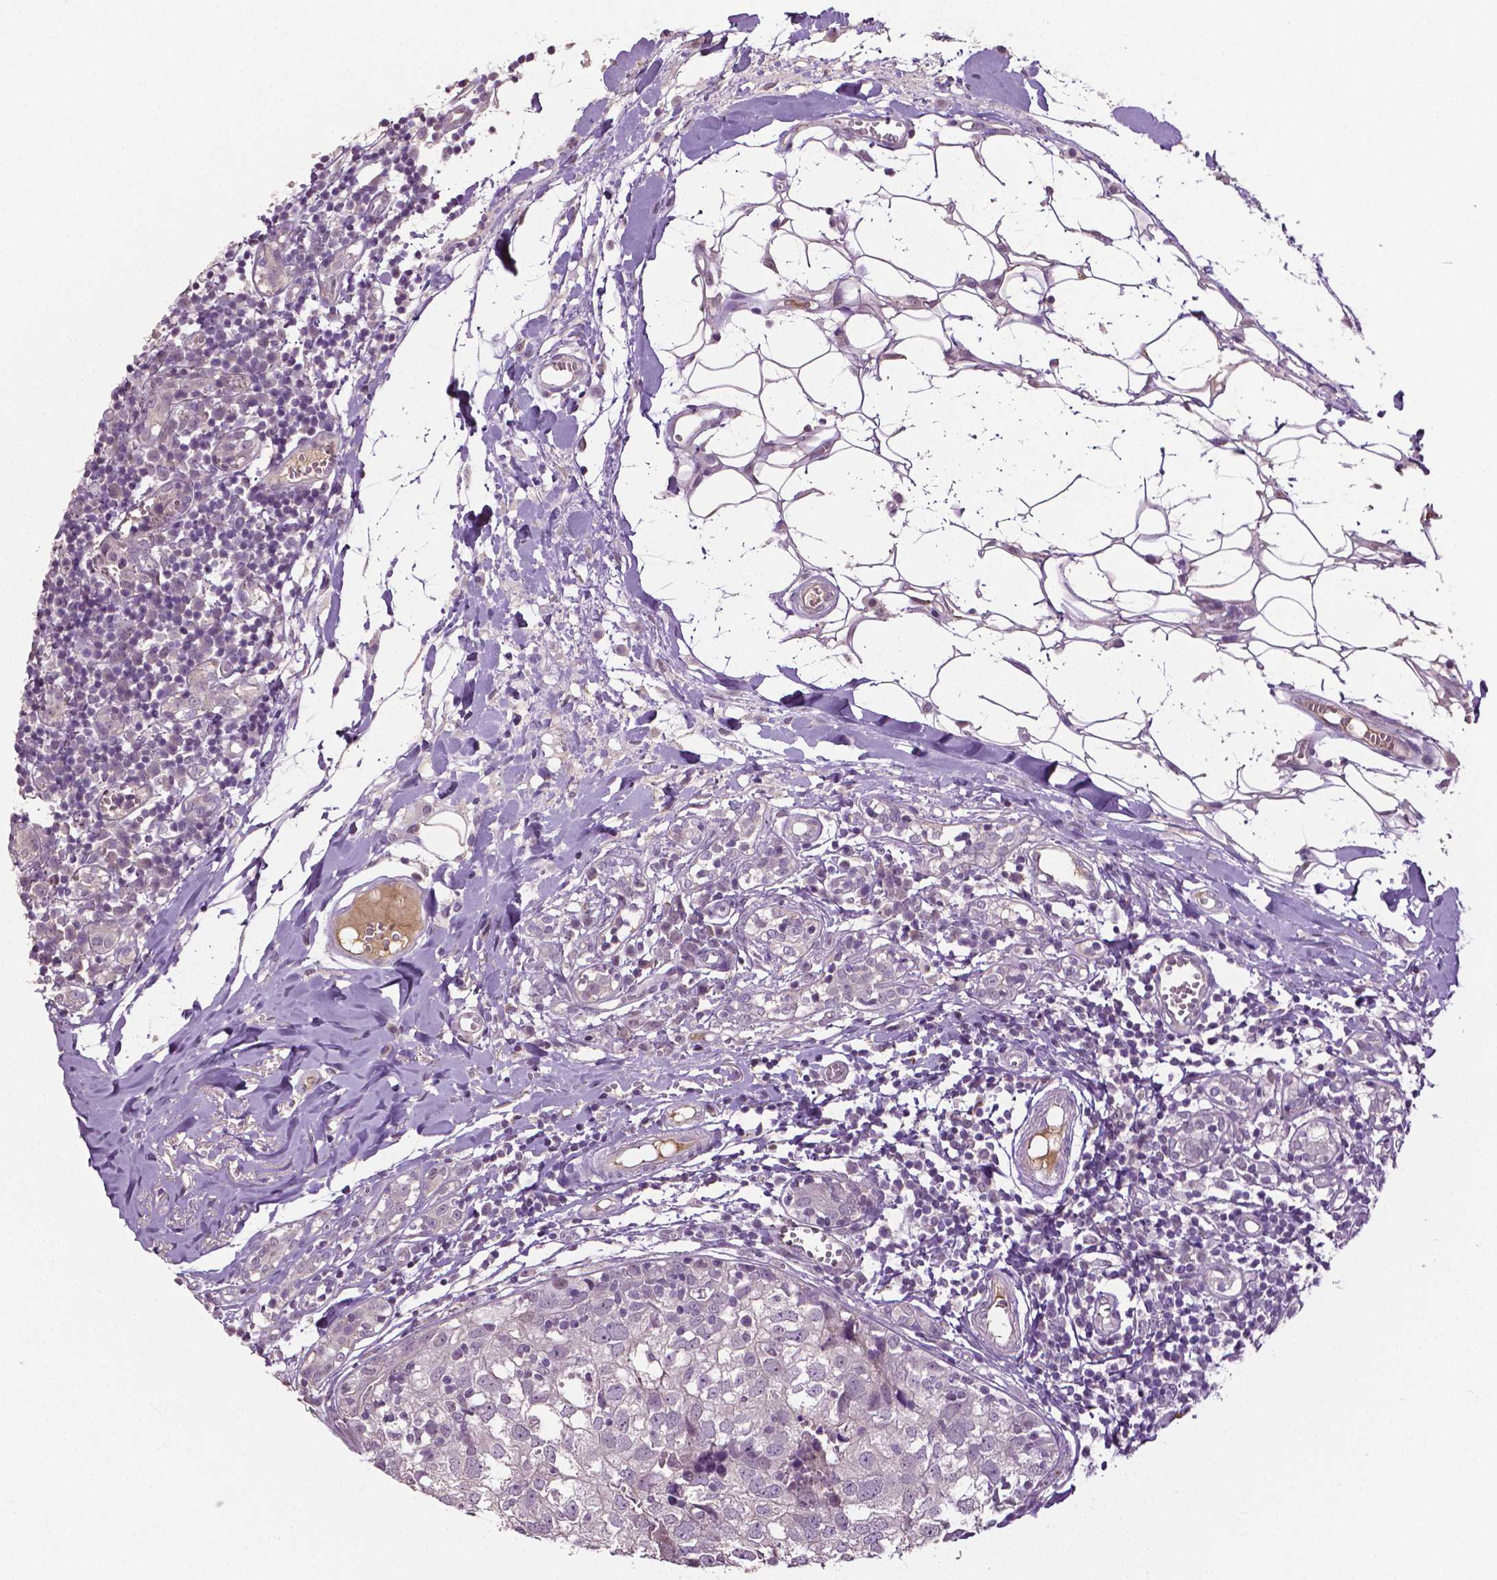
{"staining": {"intensity": "negative", "quantity": "none", "location": "none"}, "tissue": "breast cancer", "cell_type": "Tumor cells", "image_type": "cancer", "snomed": [{"axis": "morphology", "description": "Duct carcinoma"}, {"axis": "topography", "description": "Breast"}], "caption": "Human breast cancer stained for a protein using IHC exhibits no expression in tumor cells.", "gene": "PTPN5", "patient": {"sex": "female", "age": 30}}